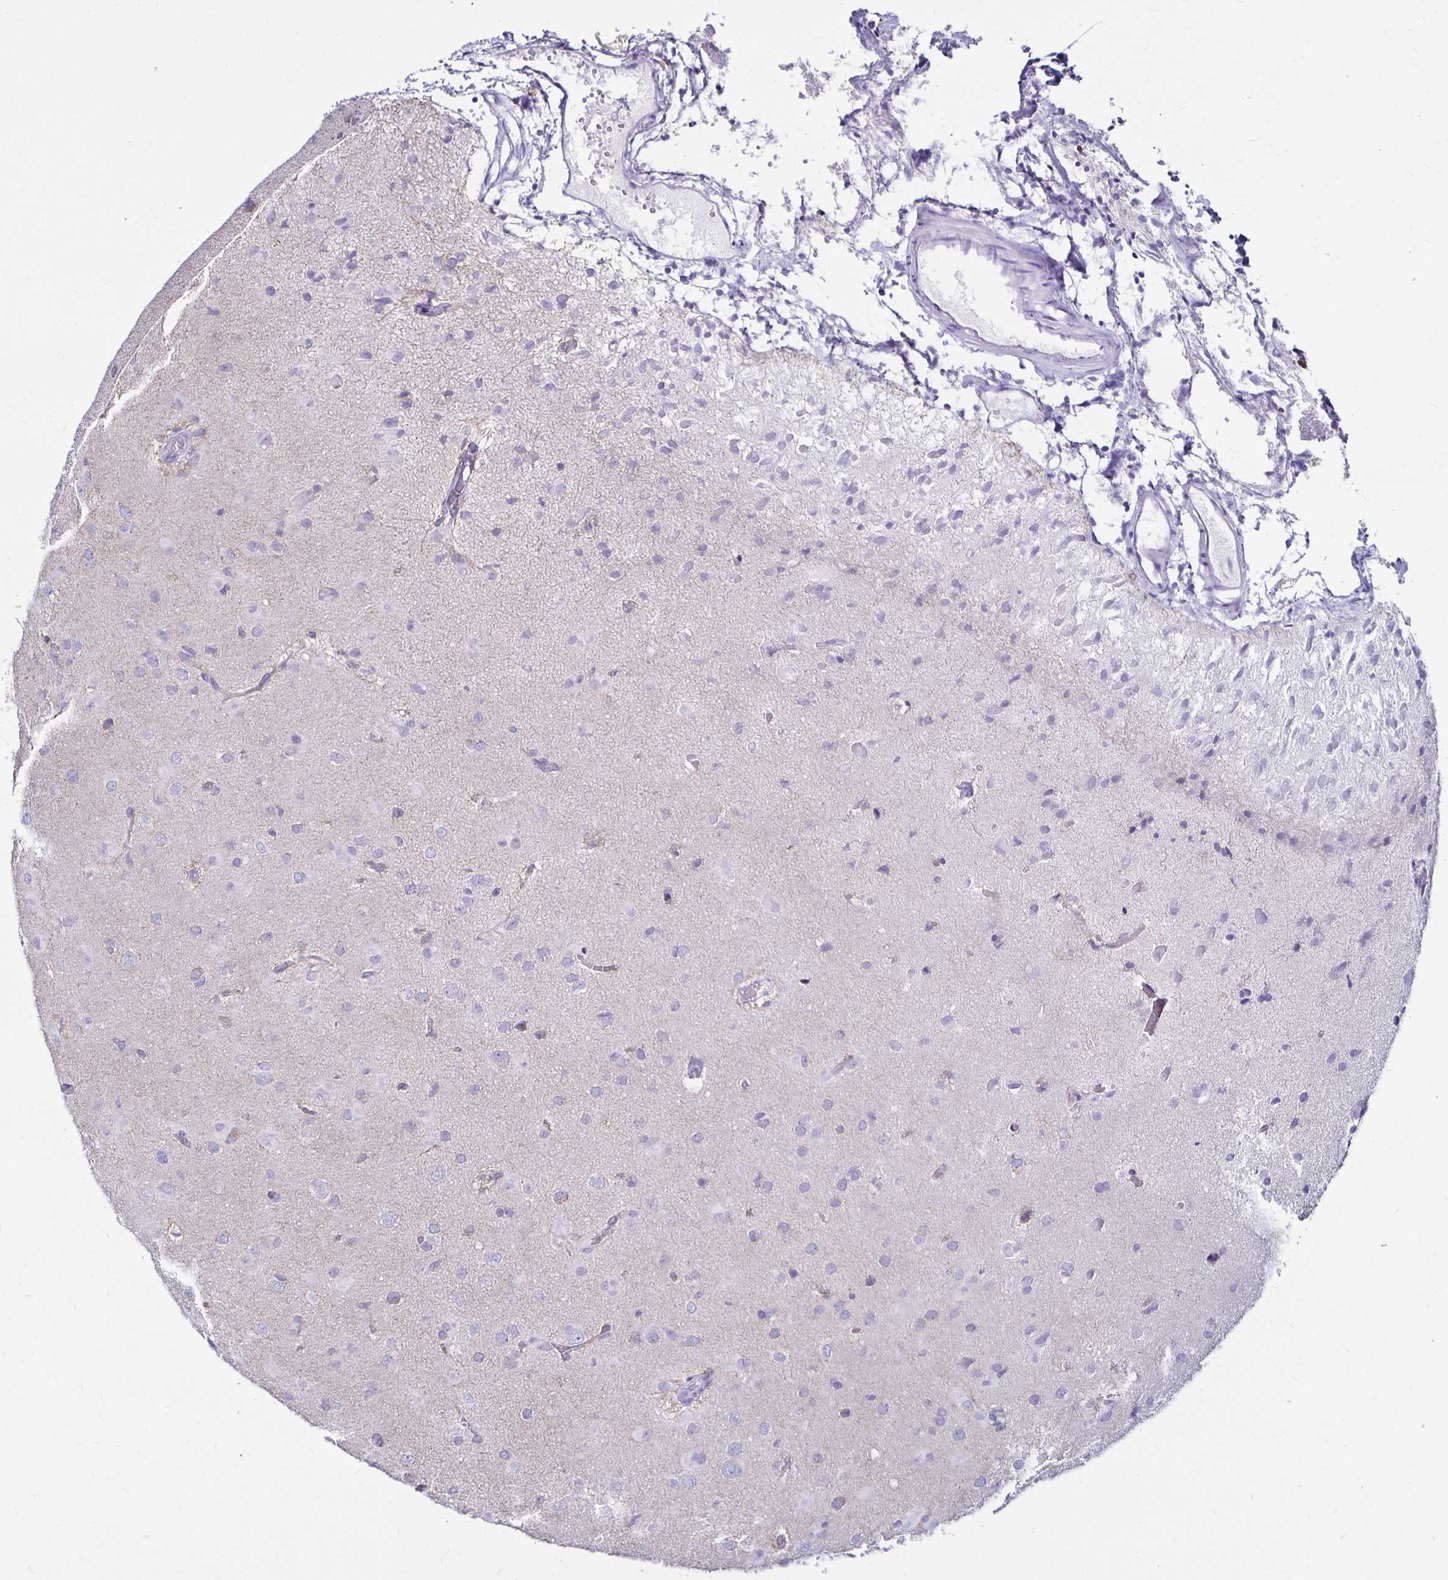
{"staining": {"intensity": "negative", "quantity": "none", "location": "none"}, "tissue": "glioma", "cell_type": "Tumor cells", "image_type": "cancer", "snomed": [{"axis": "morphology", "description": "Glioma, malignant, Low grade"}, {"axis": "topography", "description": "Brain"}], "caption": "Tumor cells show no significant staining in glioma.", "gene": "KCNT1", "patient": {"sex": "male", "age": 58}}